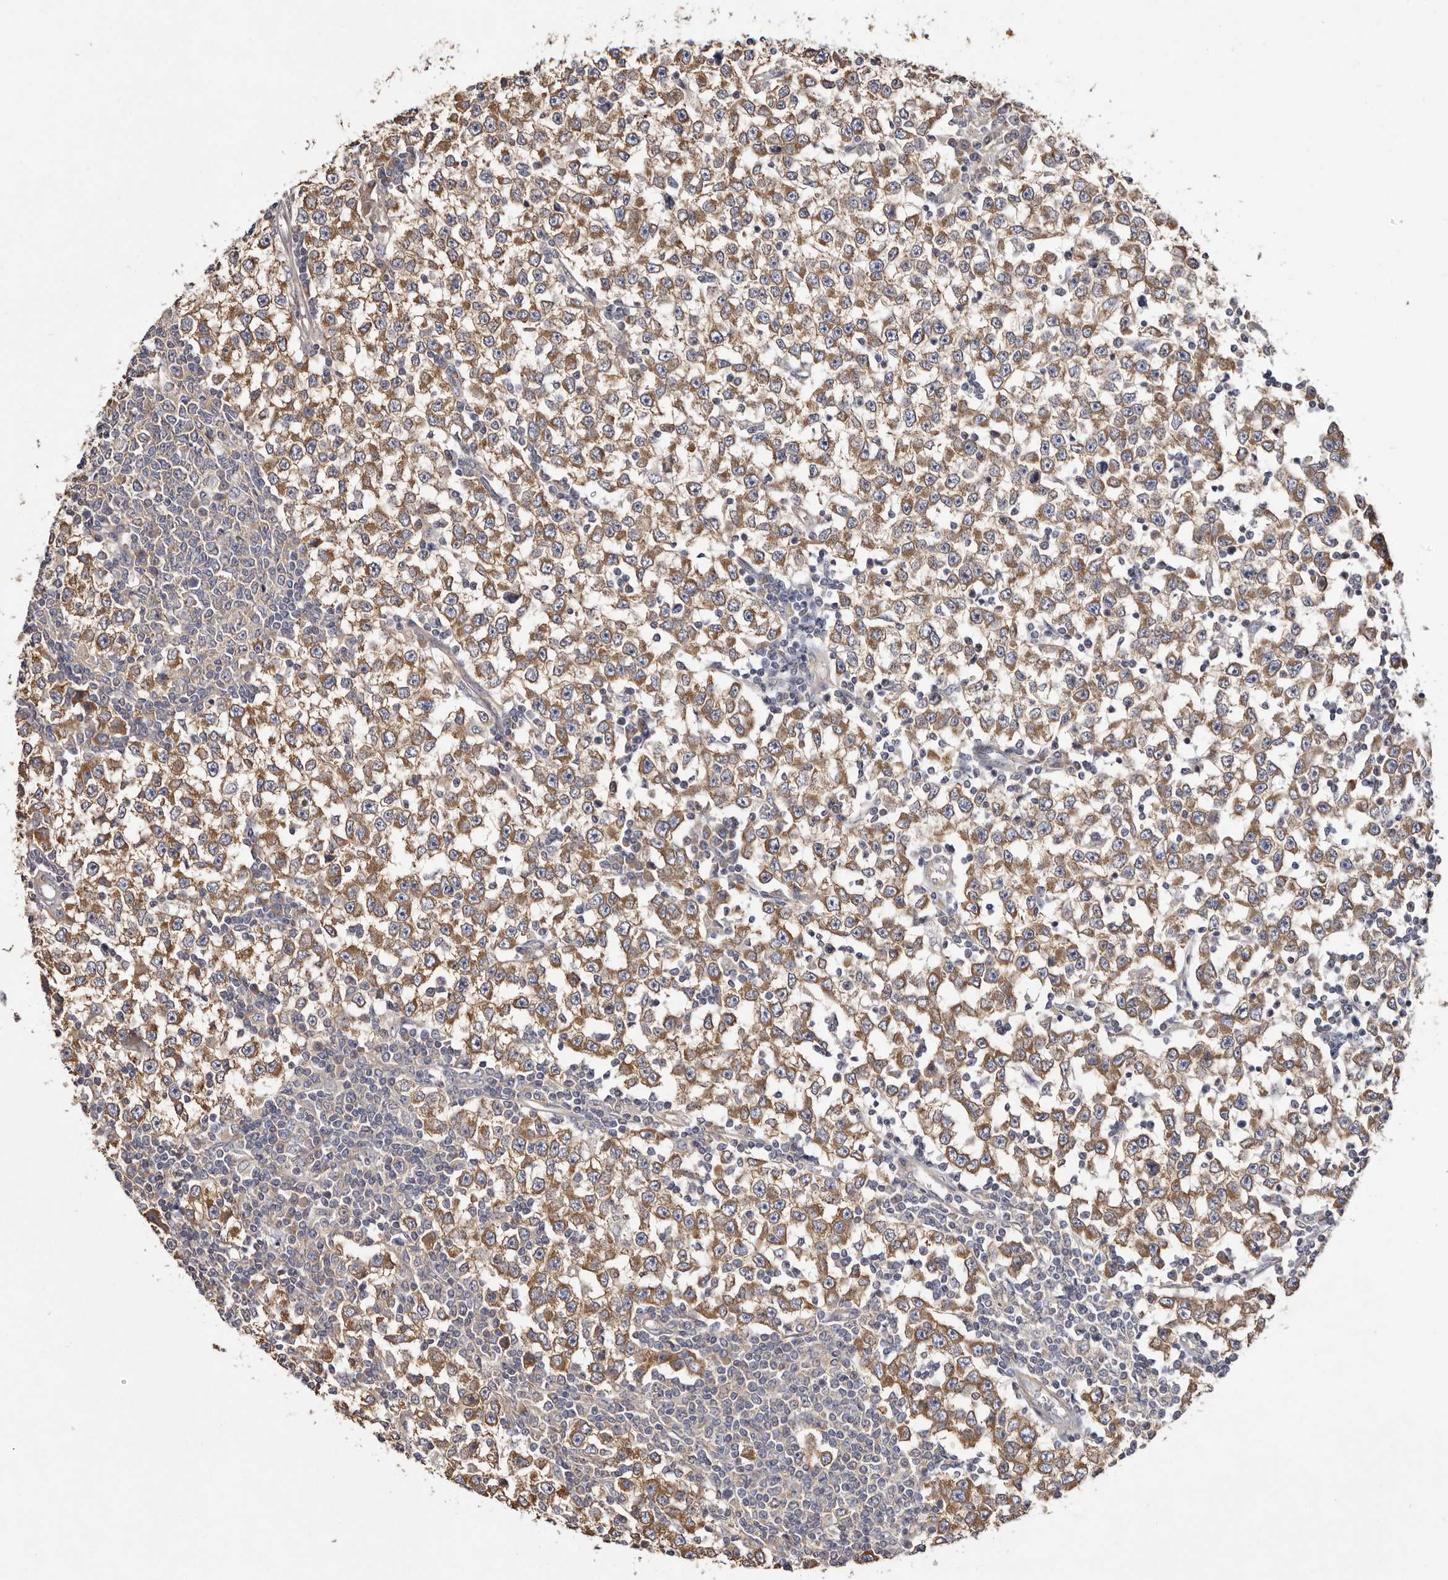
{"staining": {"intensity": "moderate", "quantity": ">75%", "location": "cytoplasmic/membranous"}, "tissue": "testis cancer", "cell_type": "Tumor cells", "image_type": "cancer", "snomed": [{"axis": "morphology", "description": "Seminoma, NOS"}, {"axis": "topography", "description": "Testis"}], "caption": "Moderate cytoplasmic/membranous expression for a protein is seen in approximately >75% of tumor cells of seminoma (testis) using immunohistochemistry (IHC).", "gene": "FAM167B", "patient": {"sex": "male", "age": 65}}